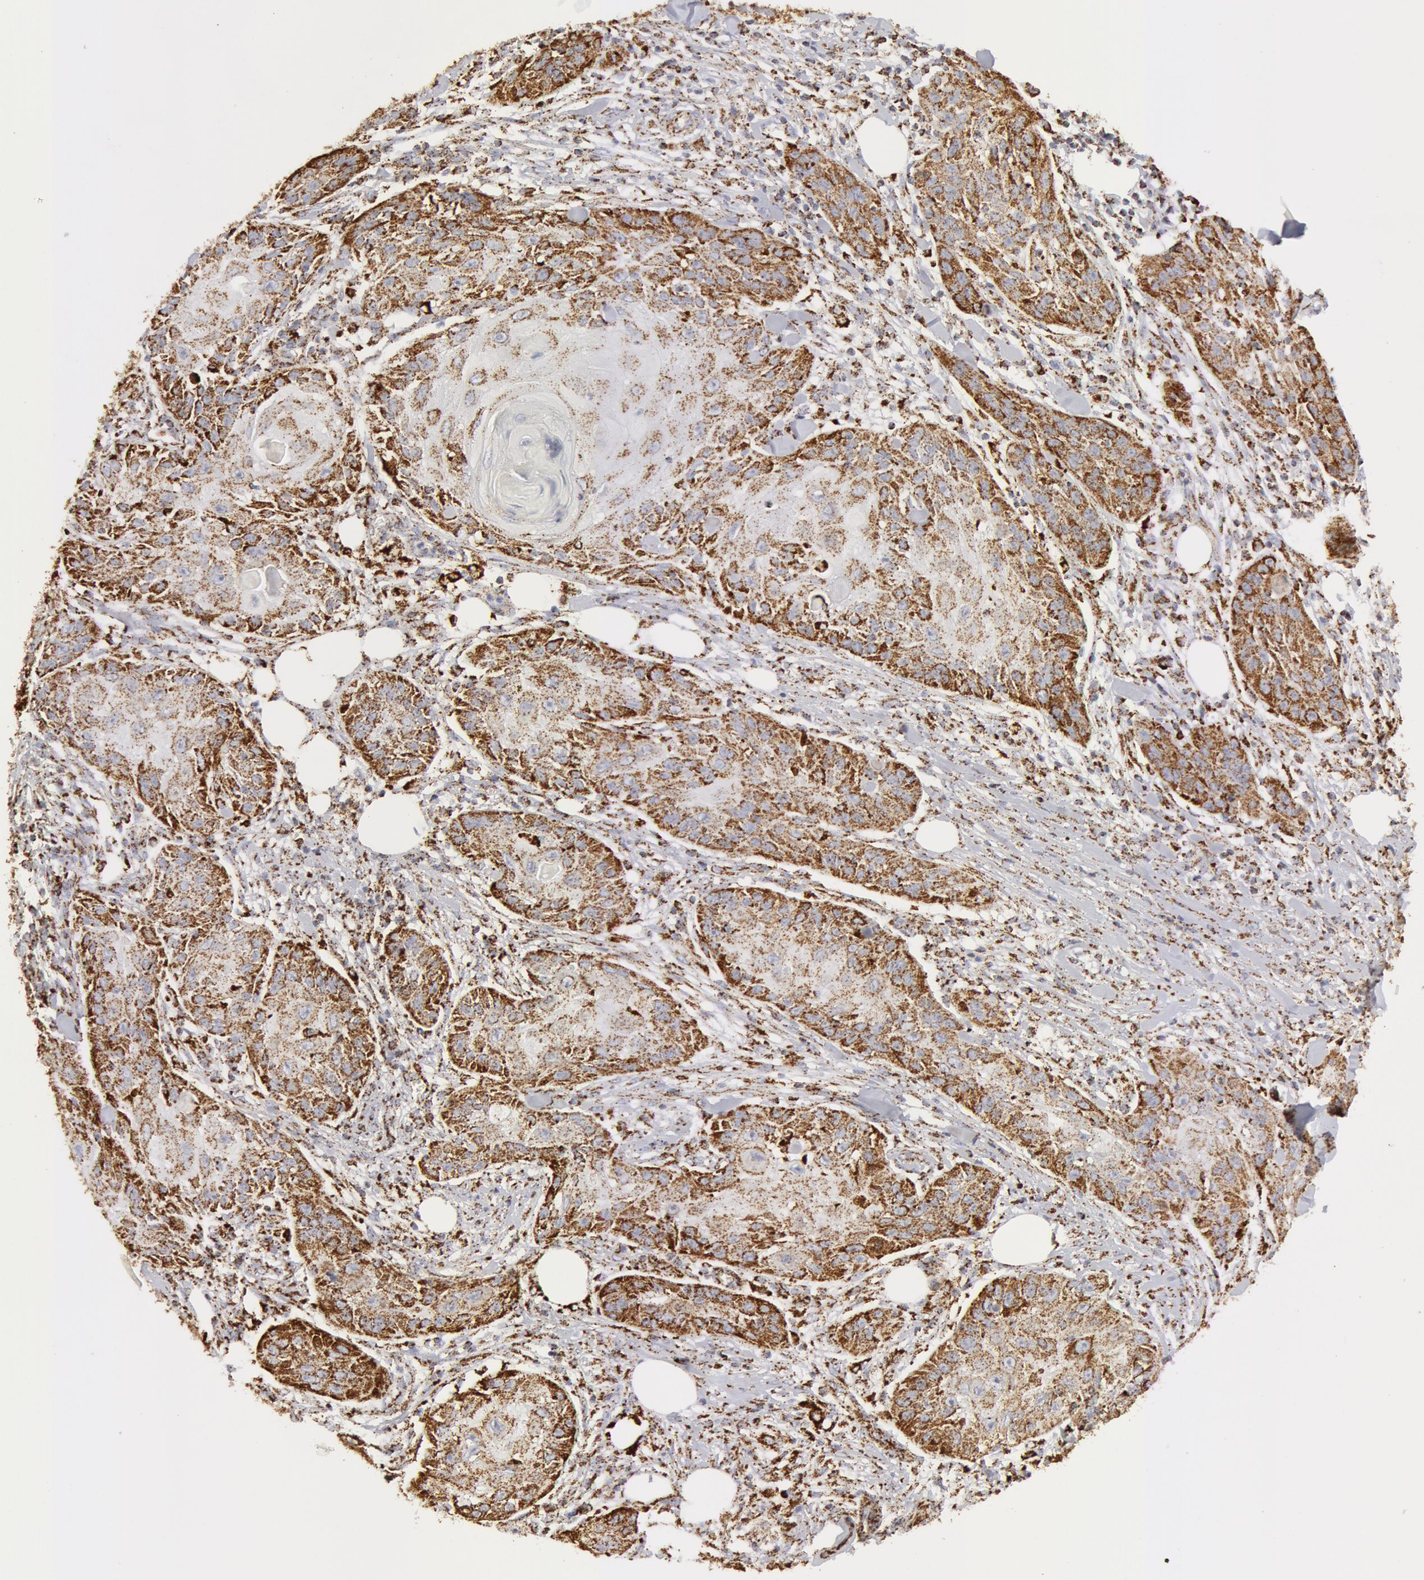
{"staining": {"intensity": "moderate", "quantity": ">75%", "location": "cytoplasmic/membranous"}, "tissue": "skin cancer", "cell_type": "Tumor cells", "image_type": "cancer", "snomed": [{"axis": "morphology", "description": "Squamous cell carcinoma, NOS"}, {"axis": "topography", "description": "Skin"}], "caption": "Immunohistochemistry (IHC) histopathology image of neoplastic tissue: skin squamous cell carcinoma stained using immunohistochemistry (IHC) shows medium levels of moderate protein expression localized specifically in the cytoplasmic/membranous of tumor cells, appearing as a cytoplasmic/membranous brown color.", "gene": "ATP5F1B", "patient": {"sex": "female", "age": 88}}